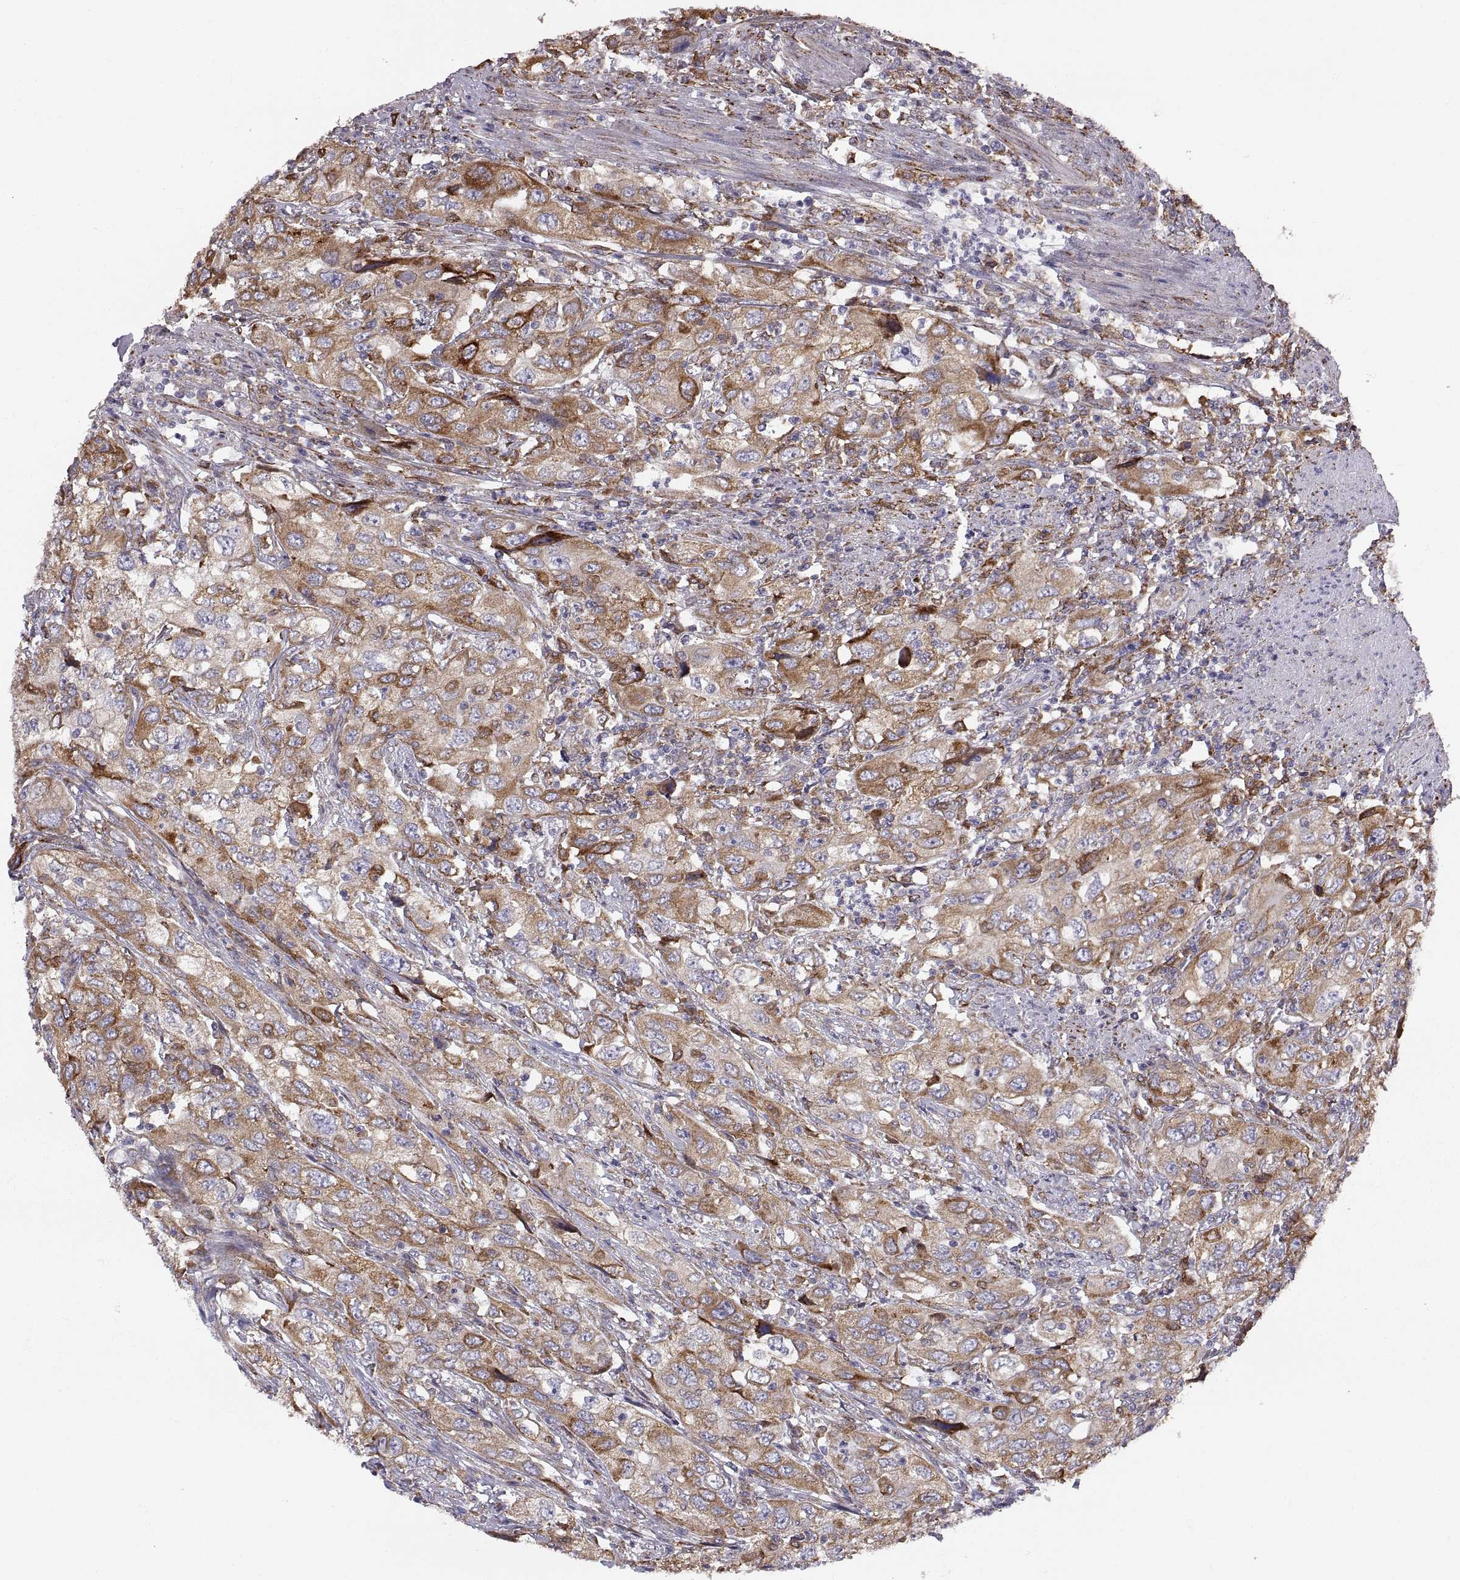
{"staining": {"intensity": "moderate", "quantity": ">75%", "location": "cytoplasmic/membranous"}, "tissue": "urothelial cancer", "cell_type": "Tumor cells", "image_type": "cancer", "snomed": [{"axis": "morphology", "description": "Urothelial carcinoma, High grade"}, {"axis": "topography", "description": "Urinary bladder"}], "caption": "Human urothelial cancer stained for a protein (brown) exhibits moderate cytoplasmic/membranous positive staining in about >75% of tumor cells.", "gene": "PLEKHB2", "patient": {"sex": "male", "age": 76}}